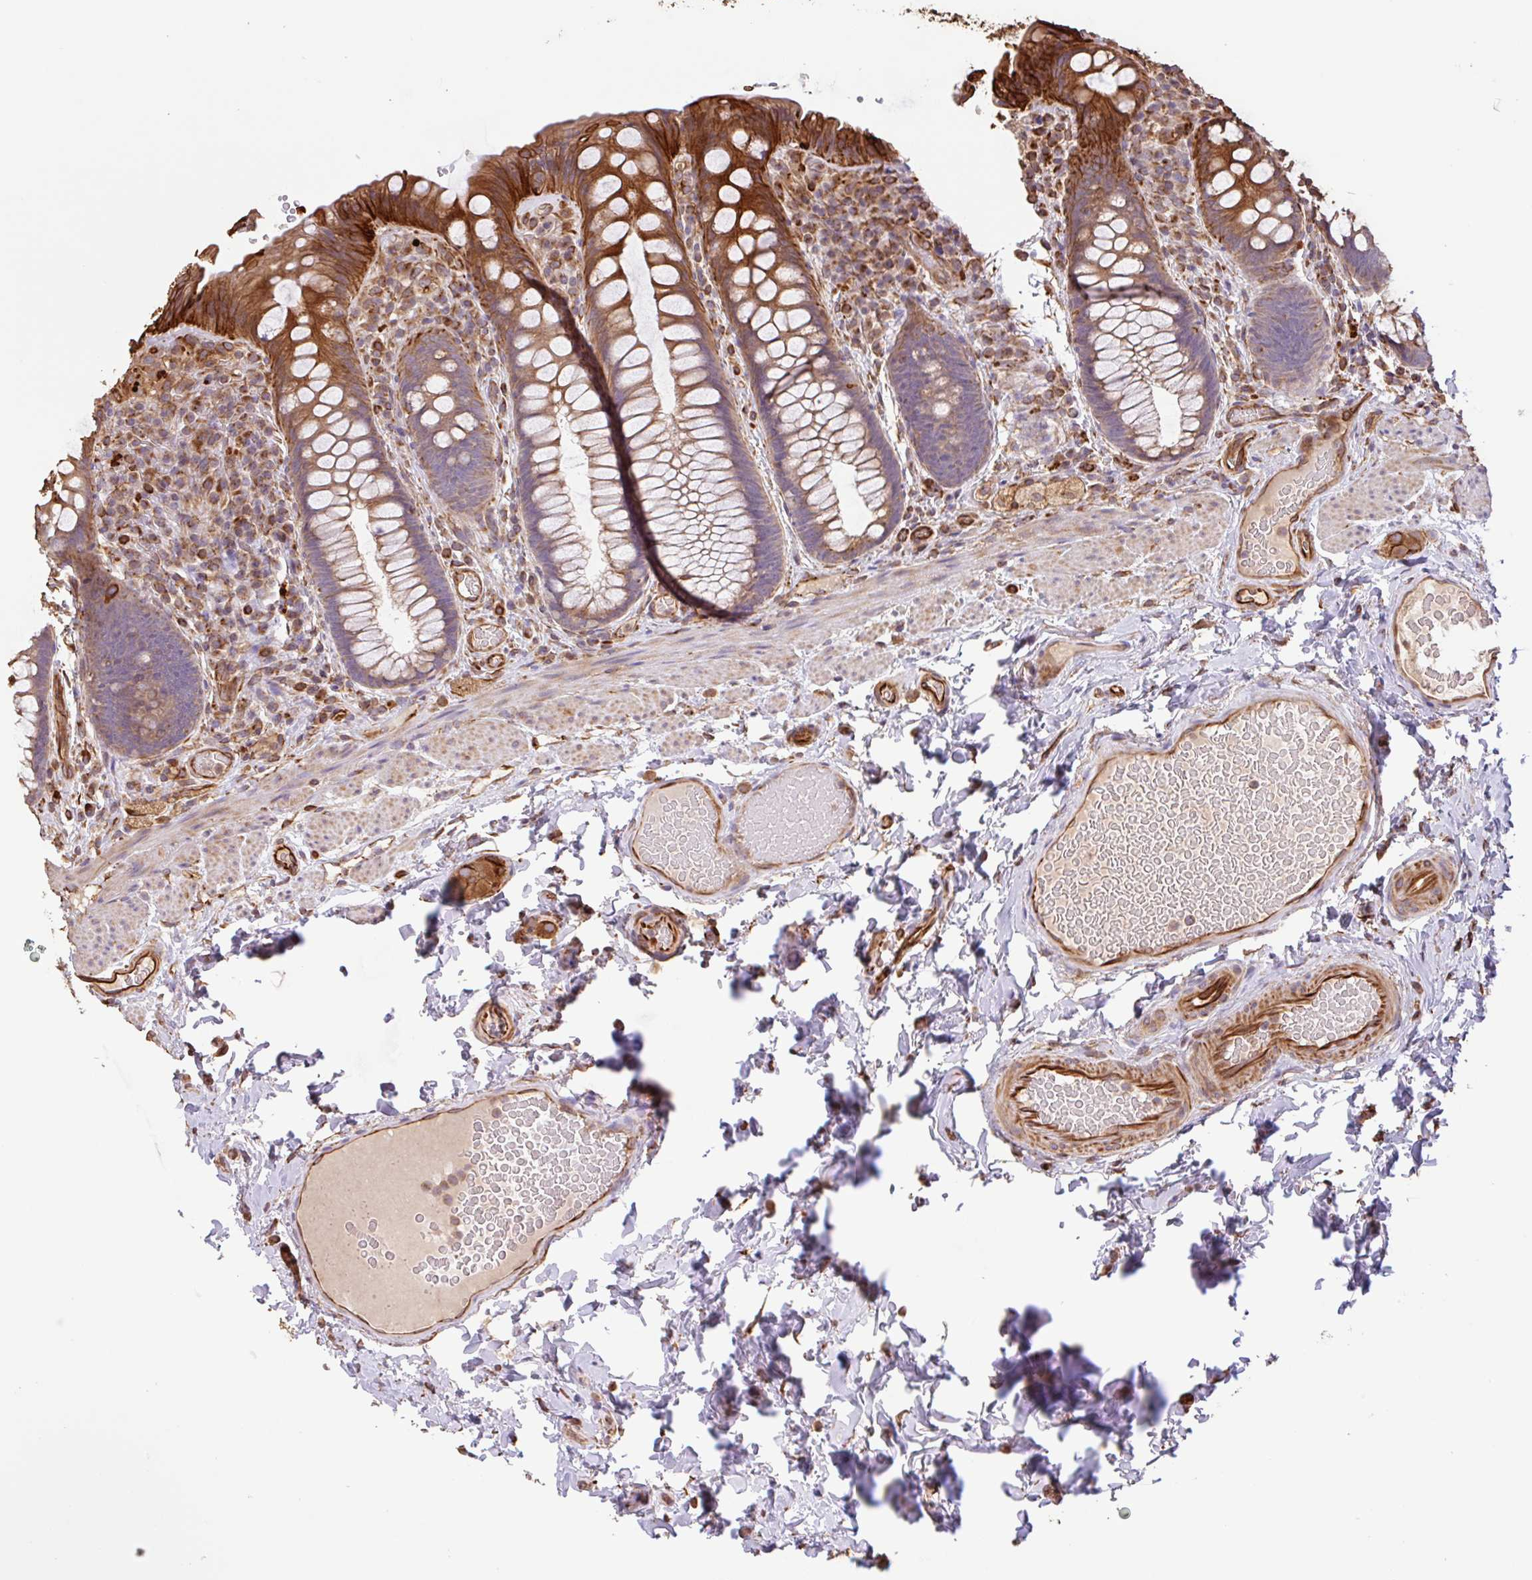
{"staining": {"intensity": "strong", "quantity": "25%-75%", "location": "cytoplasmic/membranous"}, "tissue": "rectum", "cell_type": "Glandular cells", "image_type": "normal", "snomed": [{"axis": "morphology", "description": "Normal tissue, NOS"}, {"axis": "topography", "description": "Rectum"}], "caption": "Immunohistochemistry micrograph of unremarkable rectum: human rectum stained using IHC displays high levels of strong protein expression localized specifically in the cytoplasmic/membranous of glandular cells, appearing as a cytoplasmic/membranous brown color.", "gene": "ZNF790", "patient": {"sex": "female", "age": 69}}